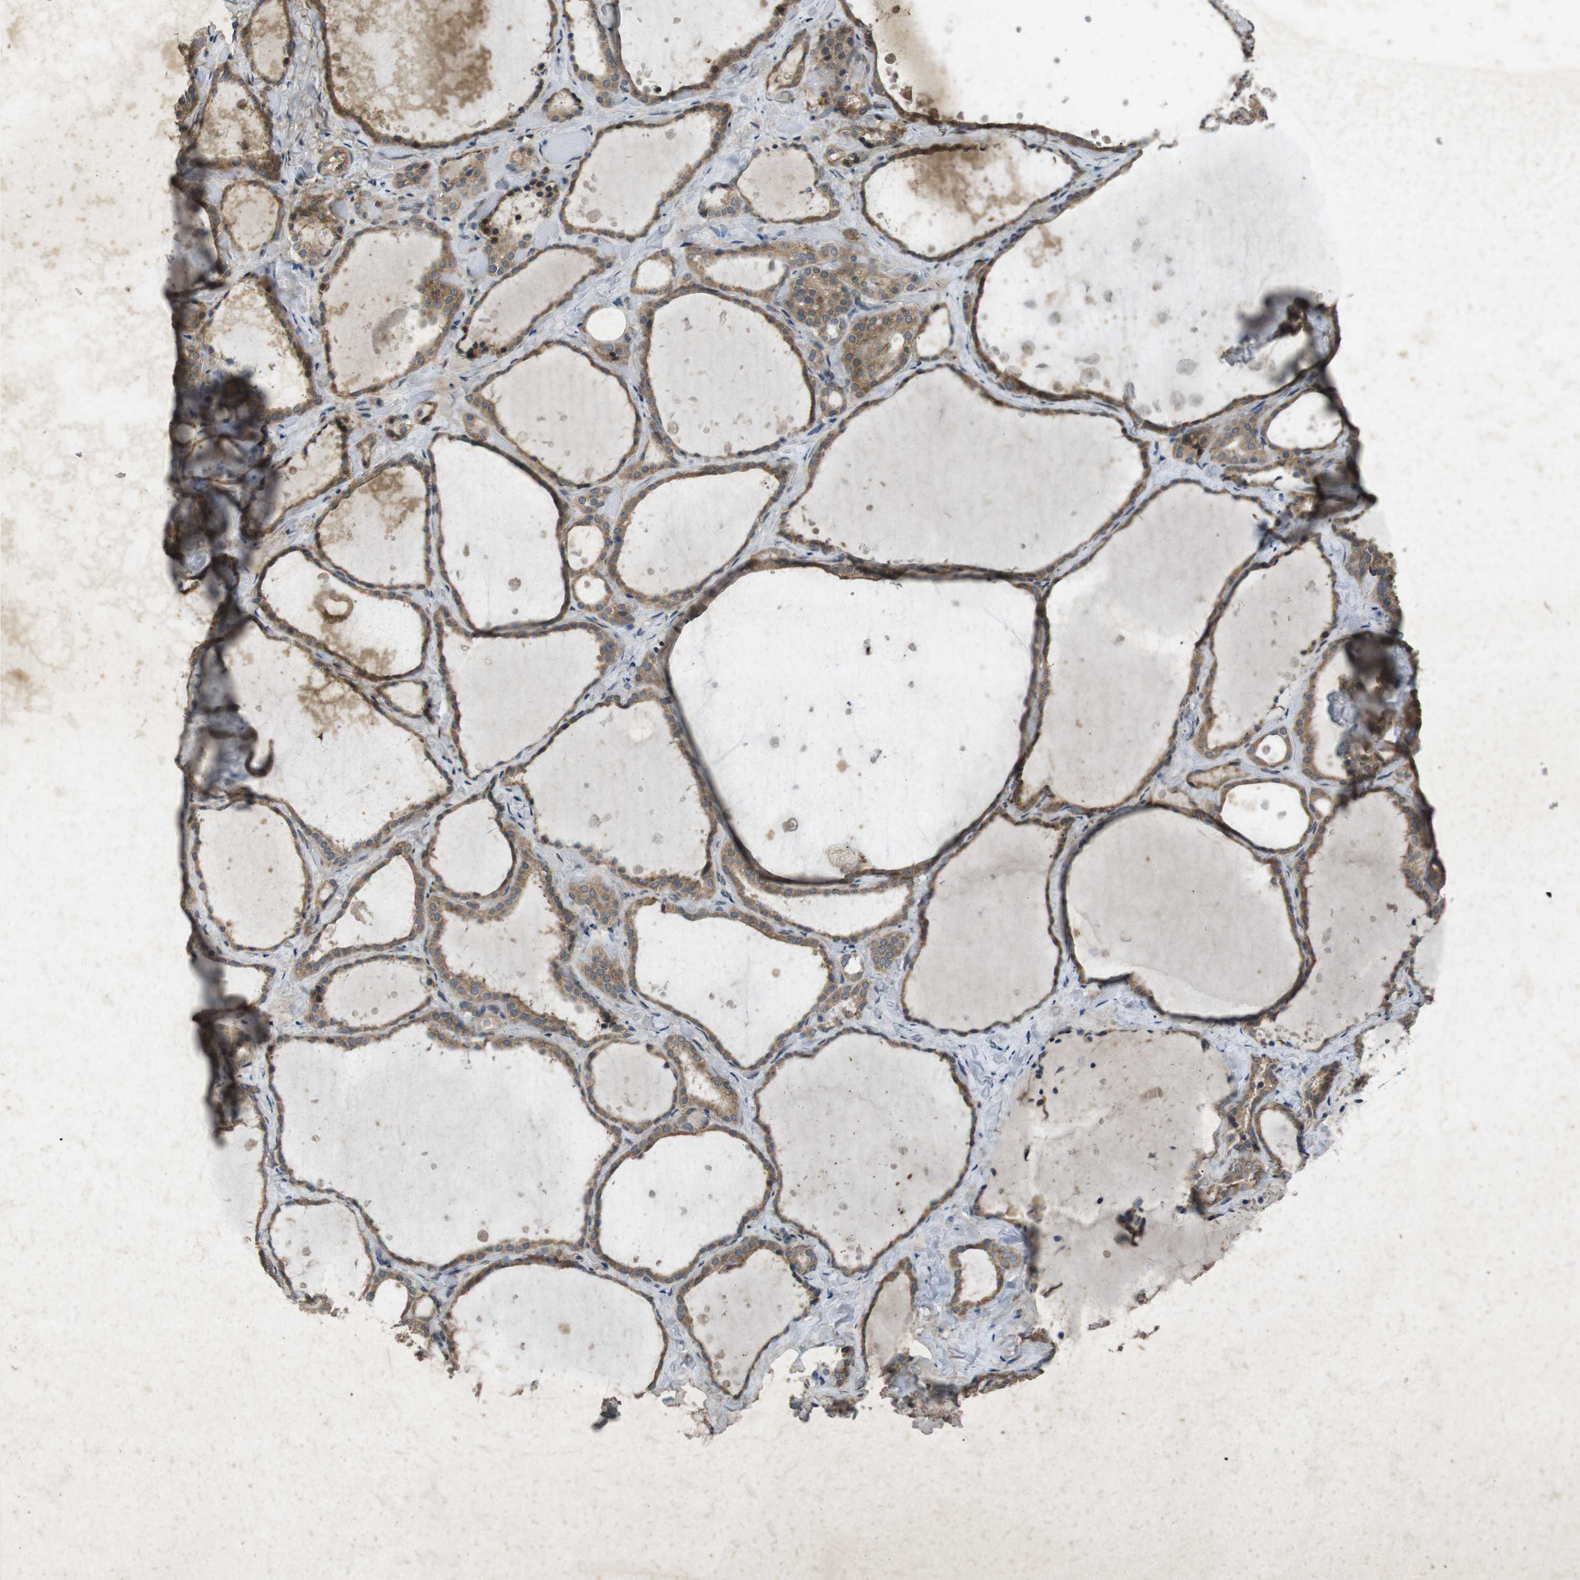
{"staining": {"intensity": "moderate", "quantity": ">75%", "location": "cytoplasmic/membranous"}, "tissue": "thyroid gland", "cell_type": "Glandular cells", "image_type": "normal", "snomed": [{"axis": "morphology", "description": "Normal tissue, NOS"}, {"axis": "topography", "description": "Thyroid gland"}], "caption": "Glandular cells reveal medium levels of moderate cytoplasmic/membranous expression in approximately >75% of cells in normal human thyroid gland. The staining is performed using DAB brown chromogen to label protein expression. The nuclei are counter-stained blue using hematoxylin.", "gene": "FLCN", "patient": {"sex": "female", "age": 44}}